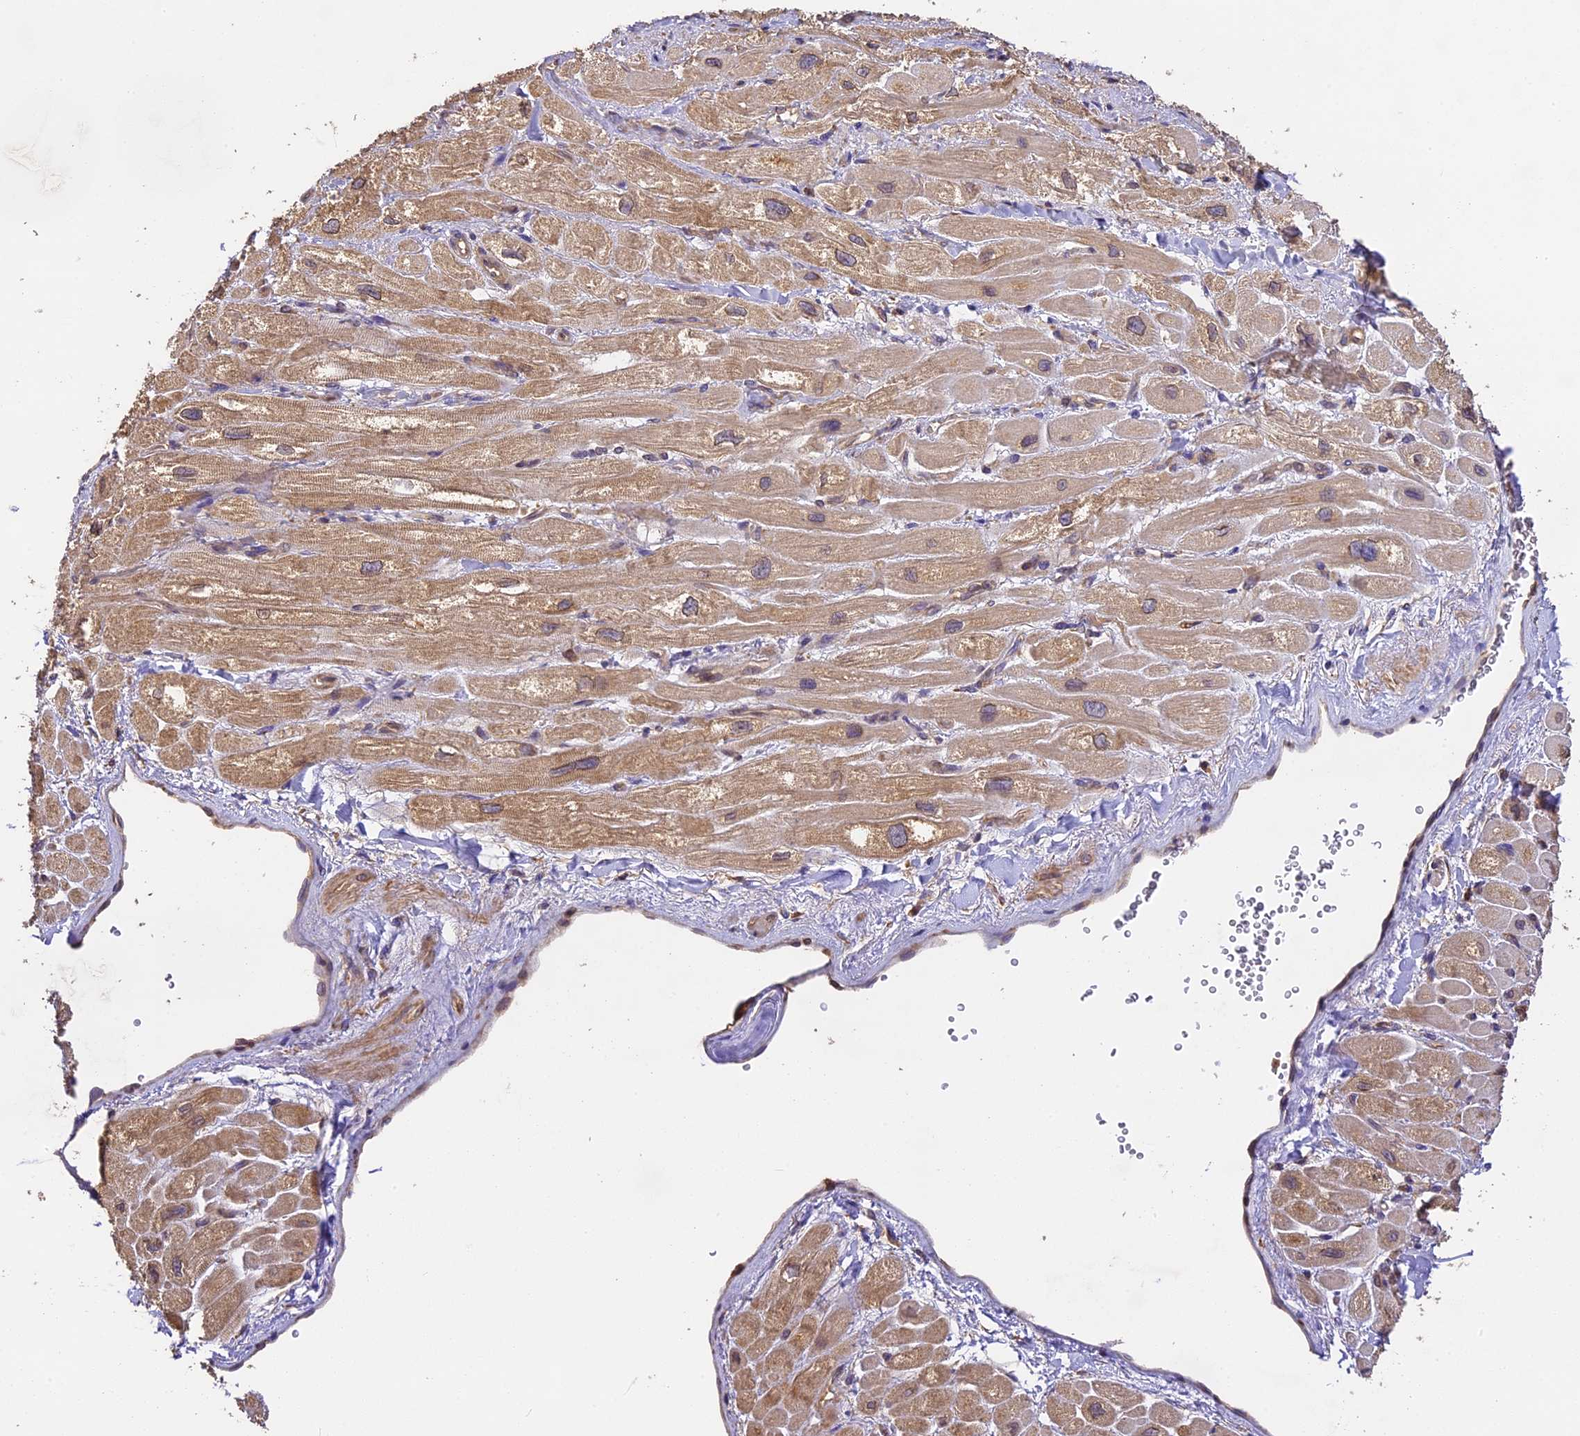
{"staining": {"intensity": "moderate", "quantity": ">75%", "location": "cytoplasmic/membranous"}, "tissue": "heart muscle", "cell_type": "Cardiomyocytes", "image_type": "normal", "snomed": [{"axis": "morphology", "description": "Normal tissue, NOS"}, {"axis": "topography", "description": "Heart"}], "caption": "Immunohistochemical staining of normal heart muscle exhibits moderate cytoplasmic/membranous protein positivity in approximately >75% of cardiomyocytes.", "gene": "BRAP", "patient": {"sex": "male", "age": 65}}